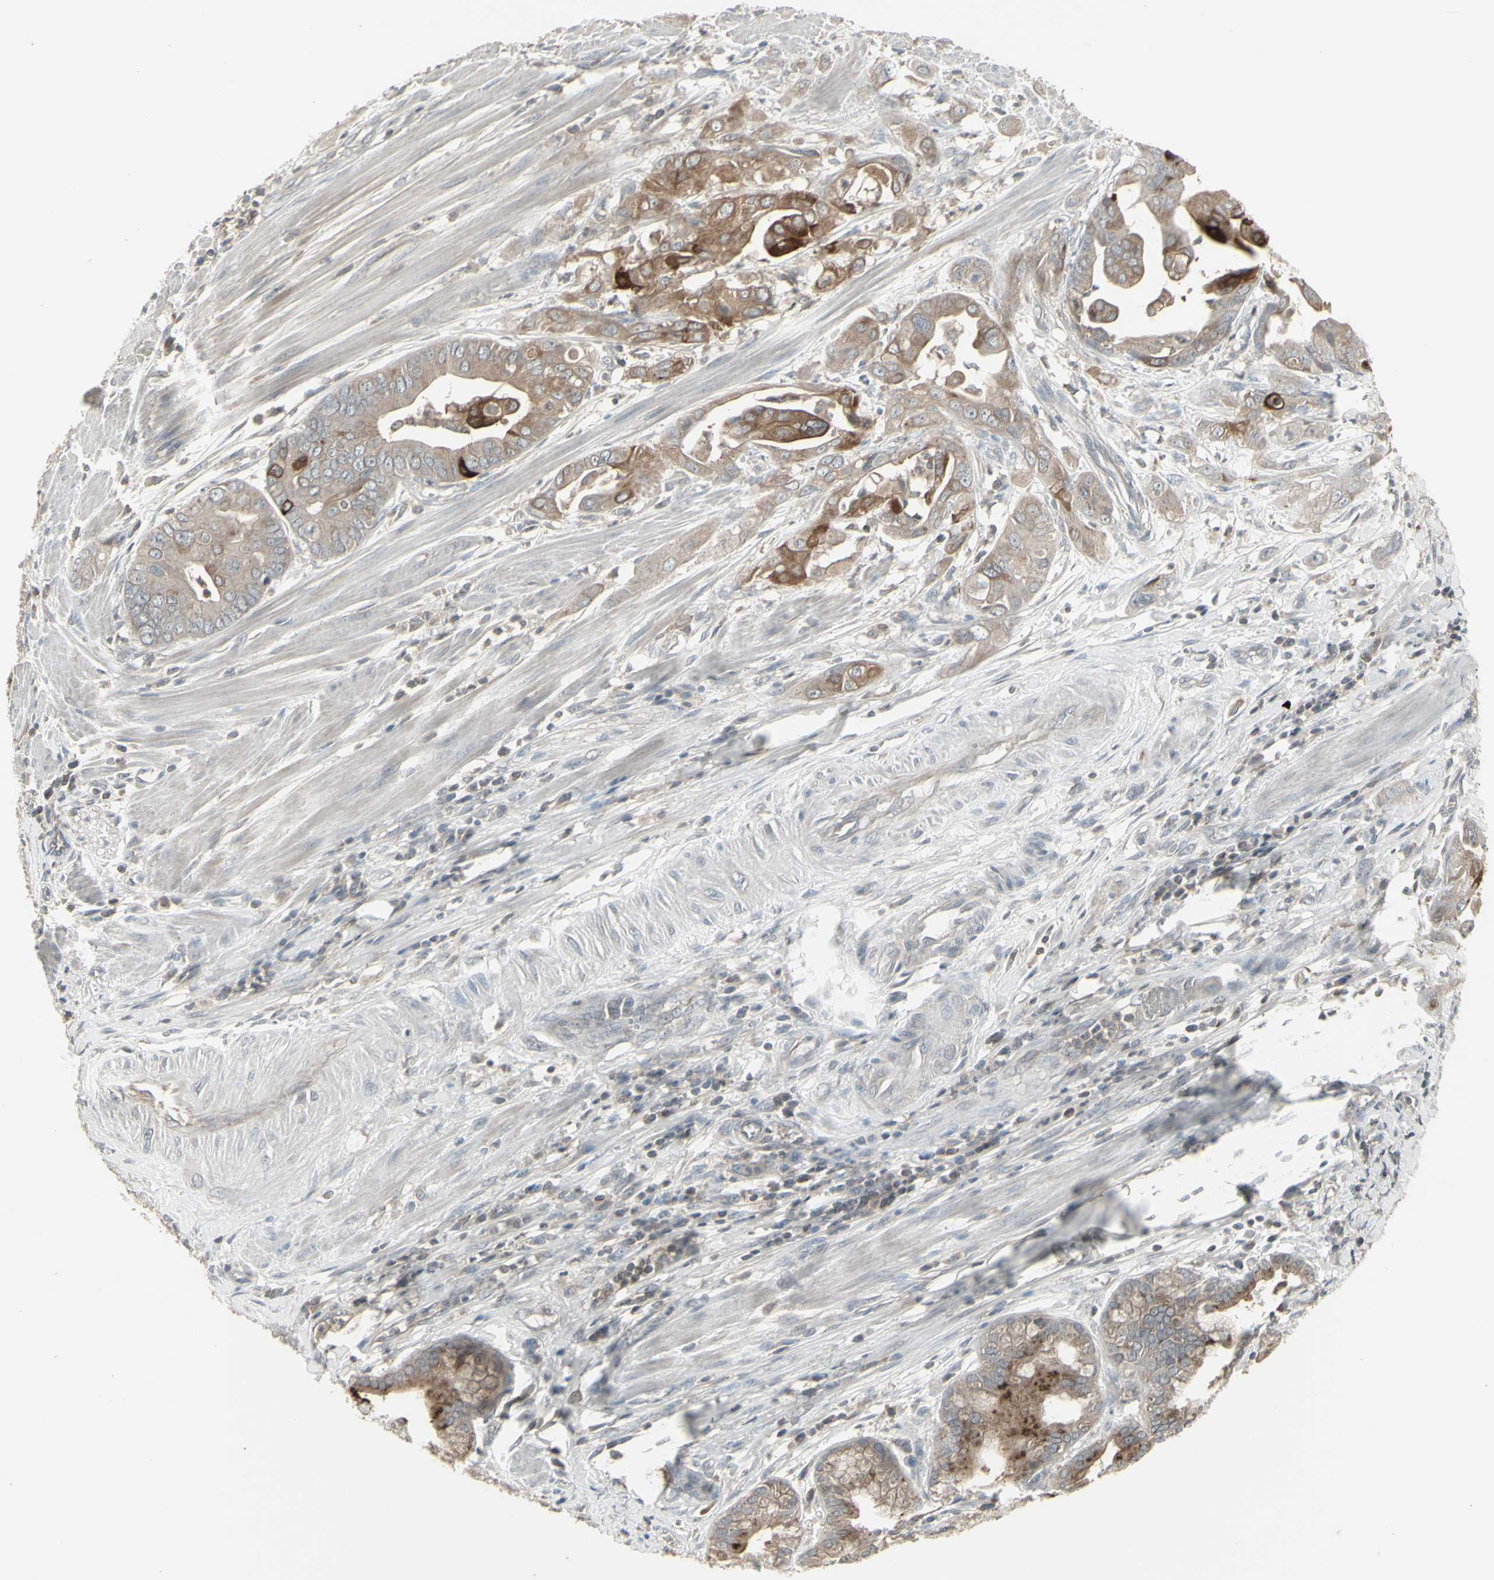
{"staining": {"intensity": "moderate", "quantity": "<25%", "location": "none"}, "tissue": "pancreatic cancer", "cell_type": "Tumor cells", "image_type": "cancer", "snomed": [{"axis": "morphology", "description": "Adenocarcinoma, NOS"}, {"axis": "topography", "description": "Pancreas"}], "caption": "The micrograph shows immunohistochemical staining of pancreatic cancer. There is moderate None positivity is identified in approximately <25% of tumor cells. The protein of interest is shown in brown color, while the nuclei are stained blue.", "gene": "CSK", "patient": {"sex": "female", "age": 75}}